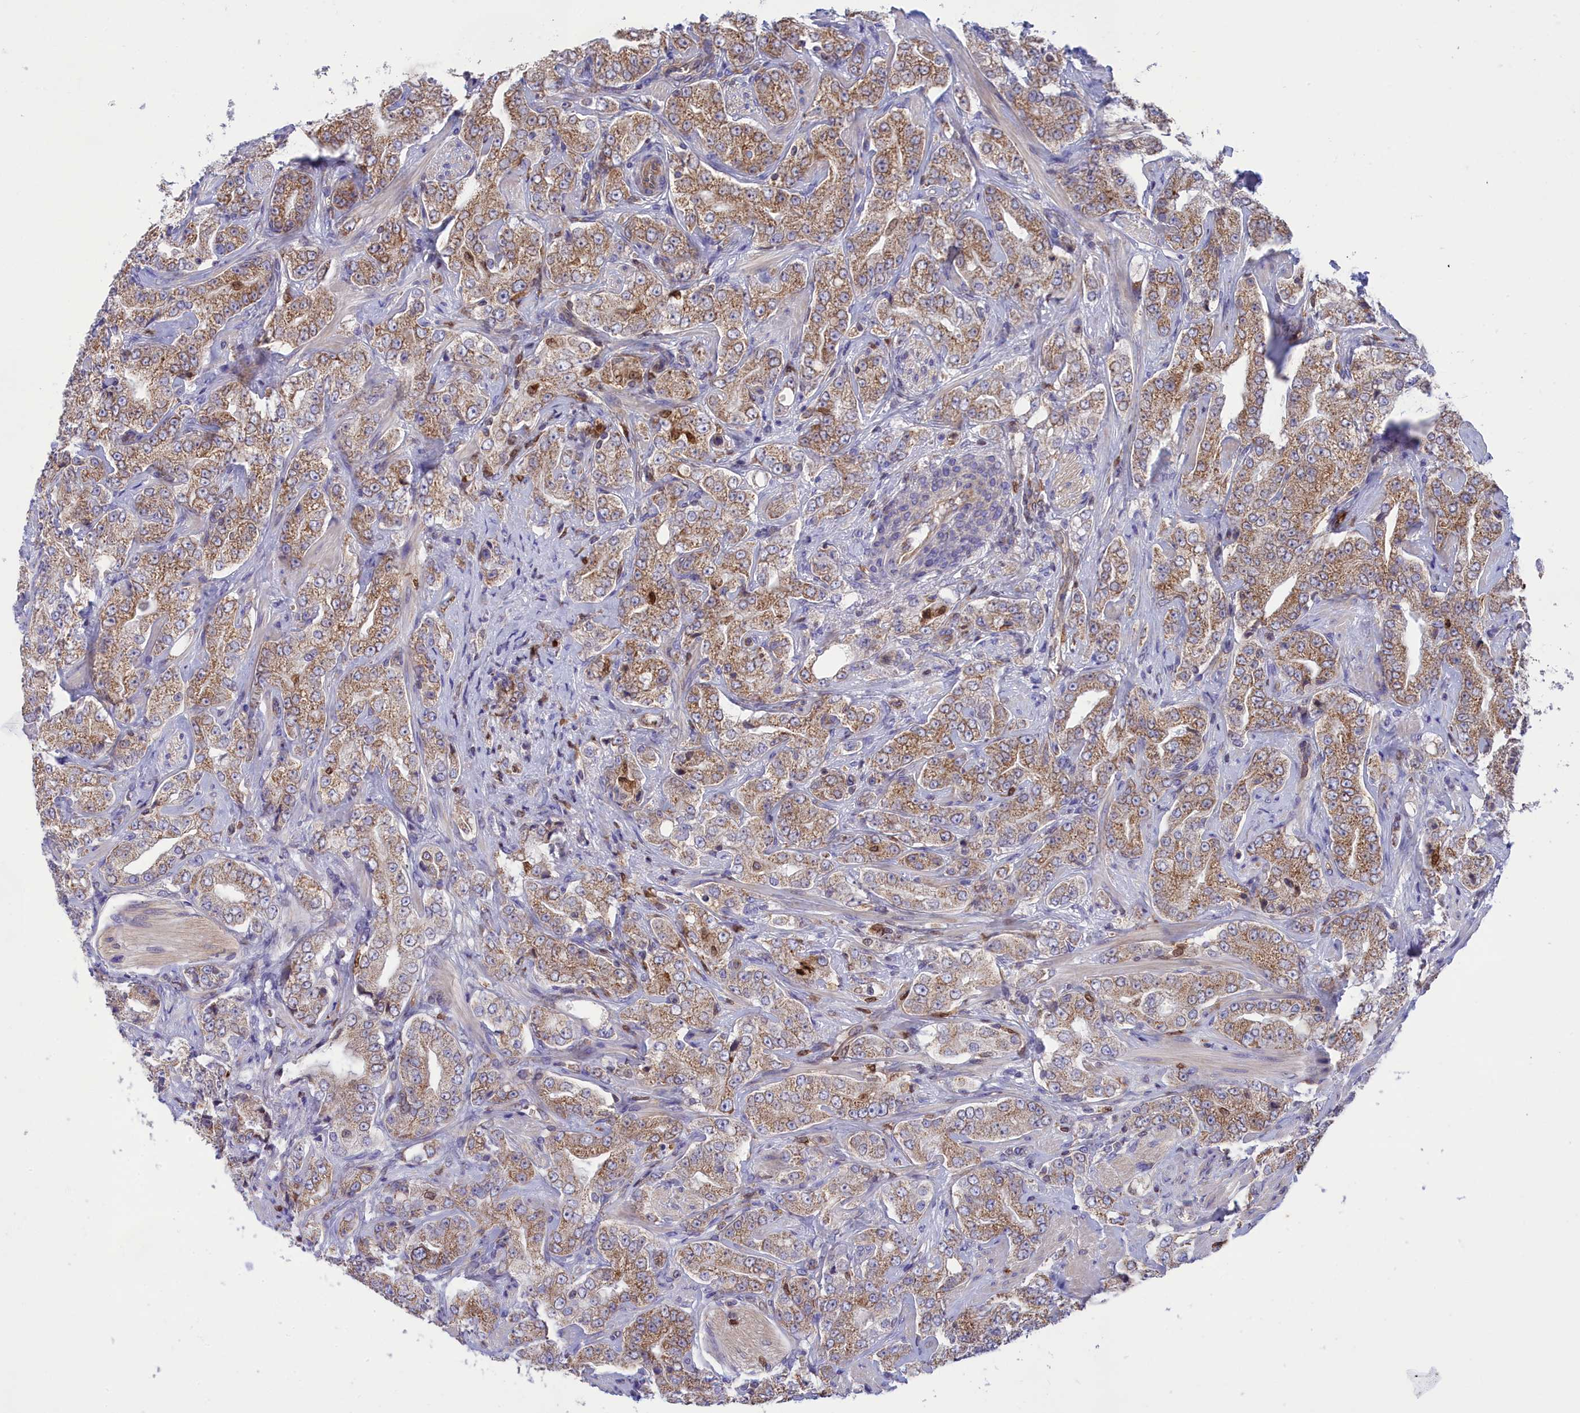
{"staining": {"intensity": "moderate", "quantity": ">75%", "location": "cytoplasmic/membranous"}, "tissue": "prostate cancer", "cell_type": "Tumor cells", "image_type": "cancer", "snomed": [{"axis": "morphology", "description": "Adenocarcinoma, Low grade"}, {"axis": "topography", "description": "Prostate"}], "caption": "Low-grade adenocarcinoma (prostate) stained for a protein (brown) exhibits moderate cytoplasmic/membranous positive staining in approximately >75% of tumor cells.", "gene": "PKHD1L1", "patient": {"sex": "male", "age": 67}}